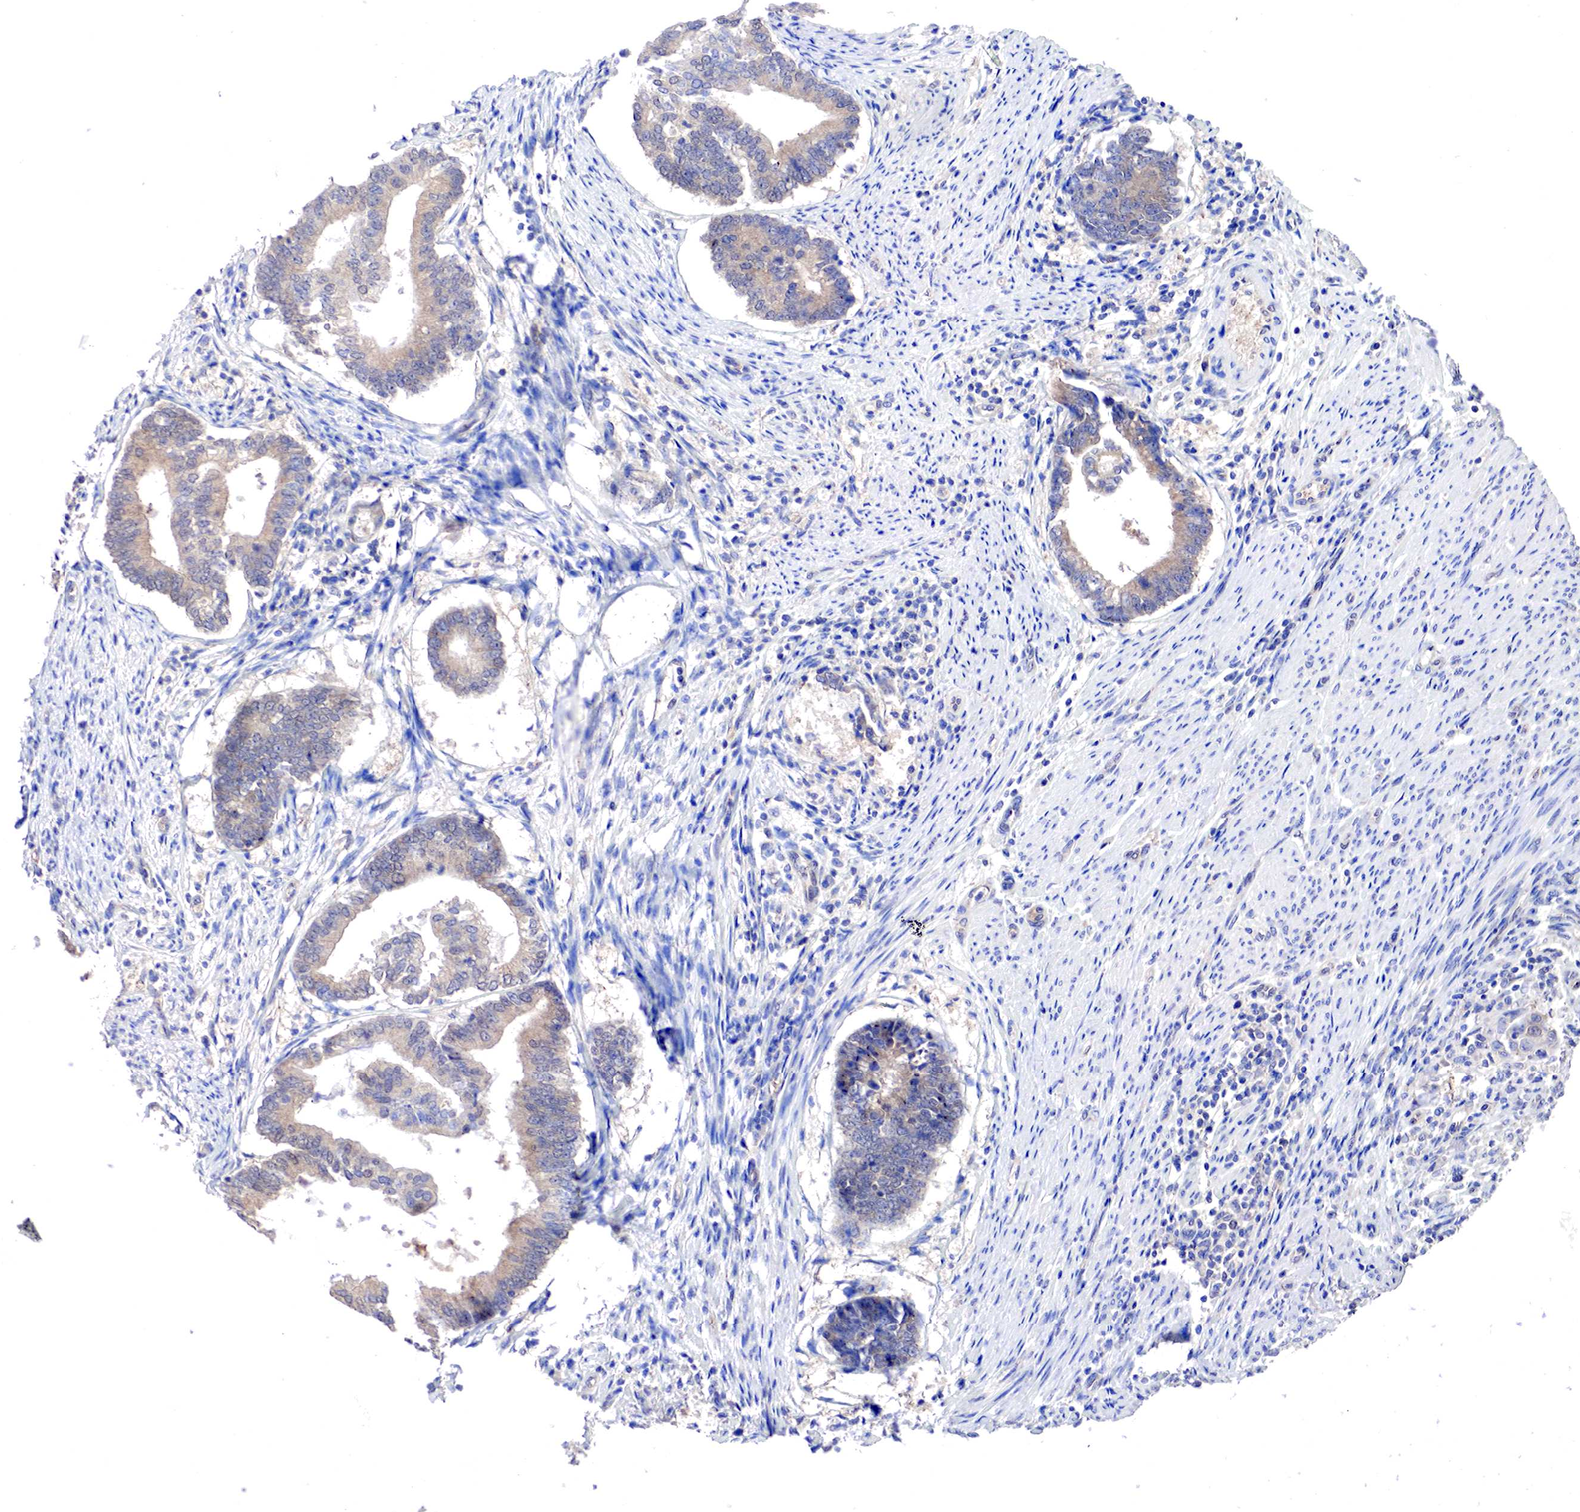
{"staining": {"intensity": "weak", "quantity": "25%-75%", "location": "cytoplasmic/membranous,nuclear"}, "tissue": "endometrial cancer", "cell_type": "Tumor cells", "image_type": "cancer", "snomed": [{"axis": "morphology", "description": "Adenocarcinoma, NOS"}, {"axis": "topography", "description": "Endometrium"}], "caption": "Immunohistochemical staining of endometrial adenocarcinoma reveals low levels of weak cytoplasmic/membranous and nuclear expression in about 25%-75% of tumor cells. The staining was performed using DAB, with brown indicating positive protein expression. Nuclei are stained blue with hematoxylin.", "gene": "PABIR2", "patient": {"sex": "female", "age": 63}}